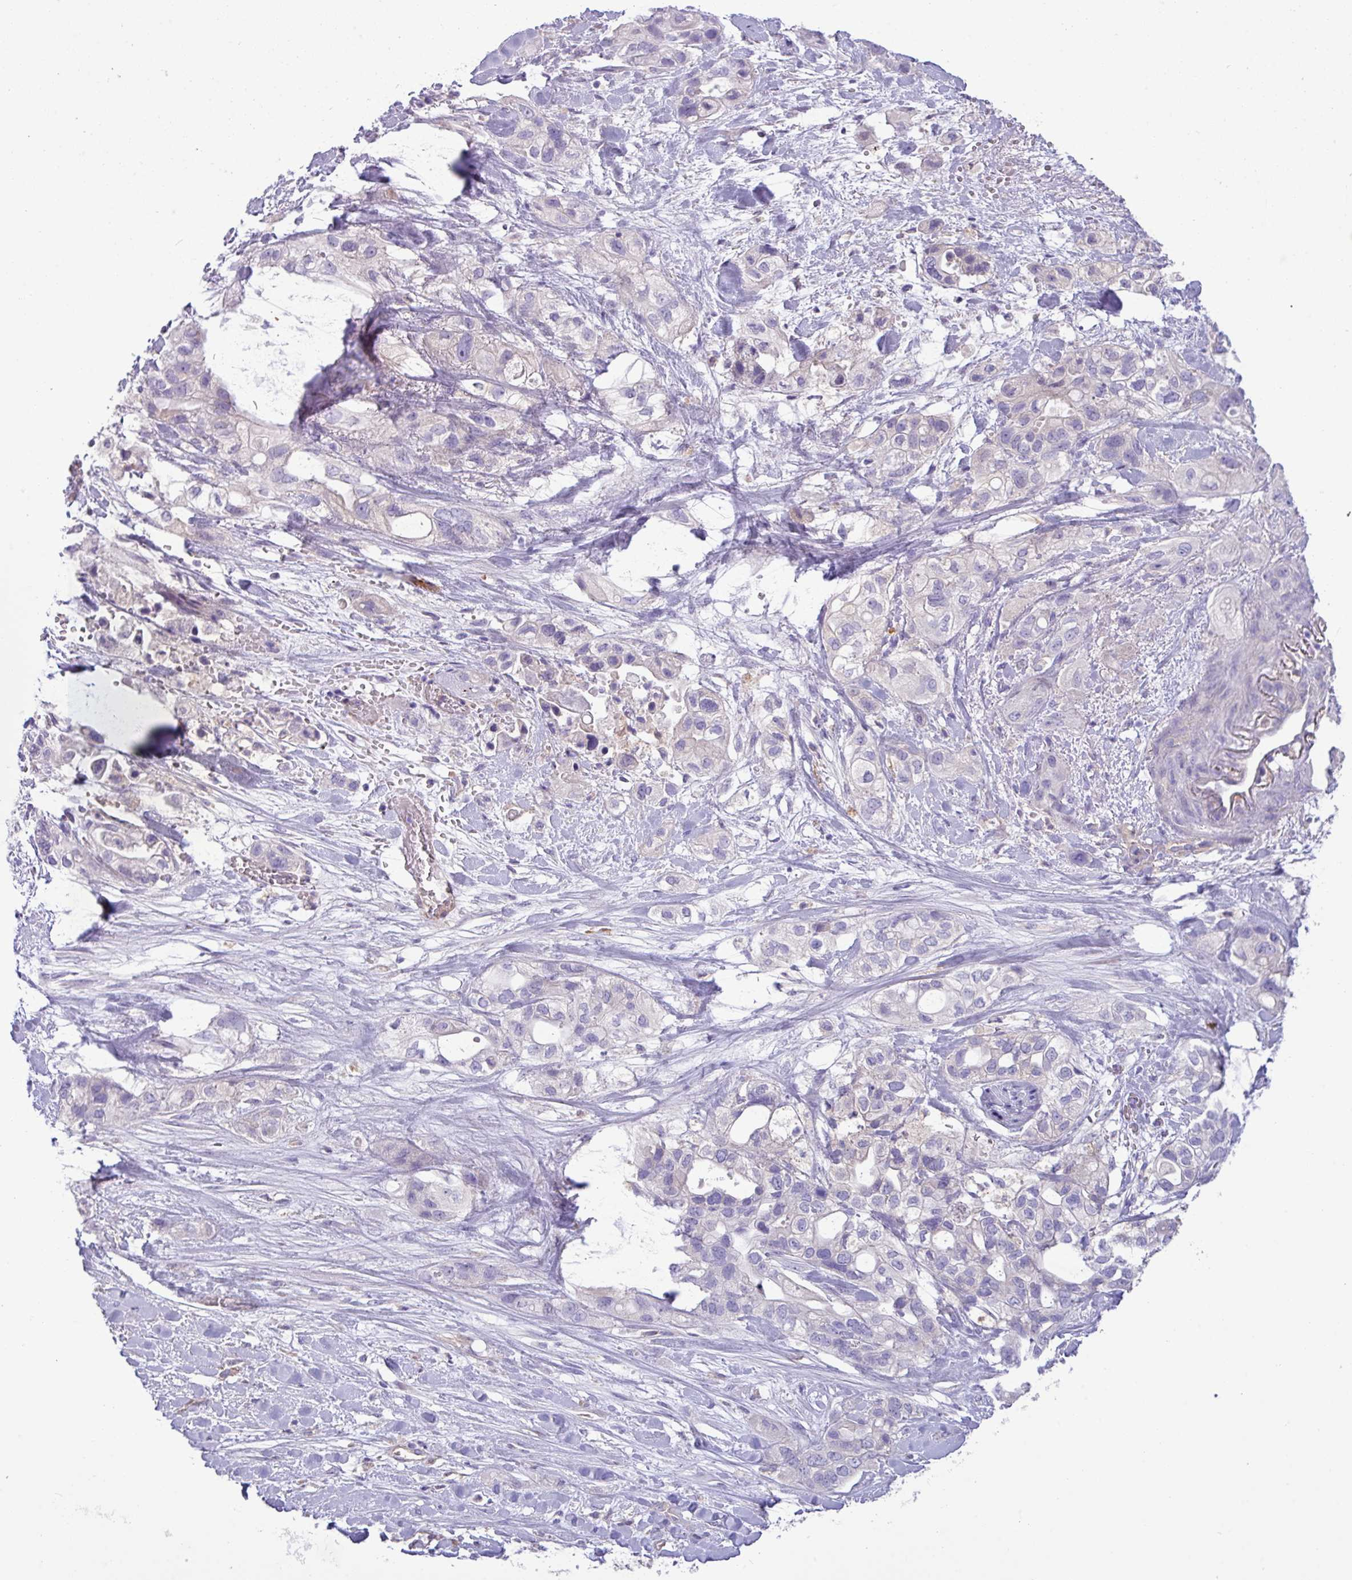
{"staining": {"intensity": "negative", "quantity": "none", "location": "none"}, "tissue": "pancreatic cancer", "cell_type": "Tumor cells", "image_type": "cancer", "snomed": [{"axis": "morphology", "description": "Adenocarcinoma, NOS"}, {"axis": "topography", "description": "Pancreas"}], "caption": "Tumor cells show no significant staining in pancreatic adenocarcinoma. (Brightfield microscopy of DAB IHC at high magnification).", "gene": "KIRREL3", "patient": {"sex": "male", "age": 44}}